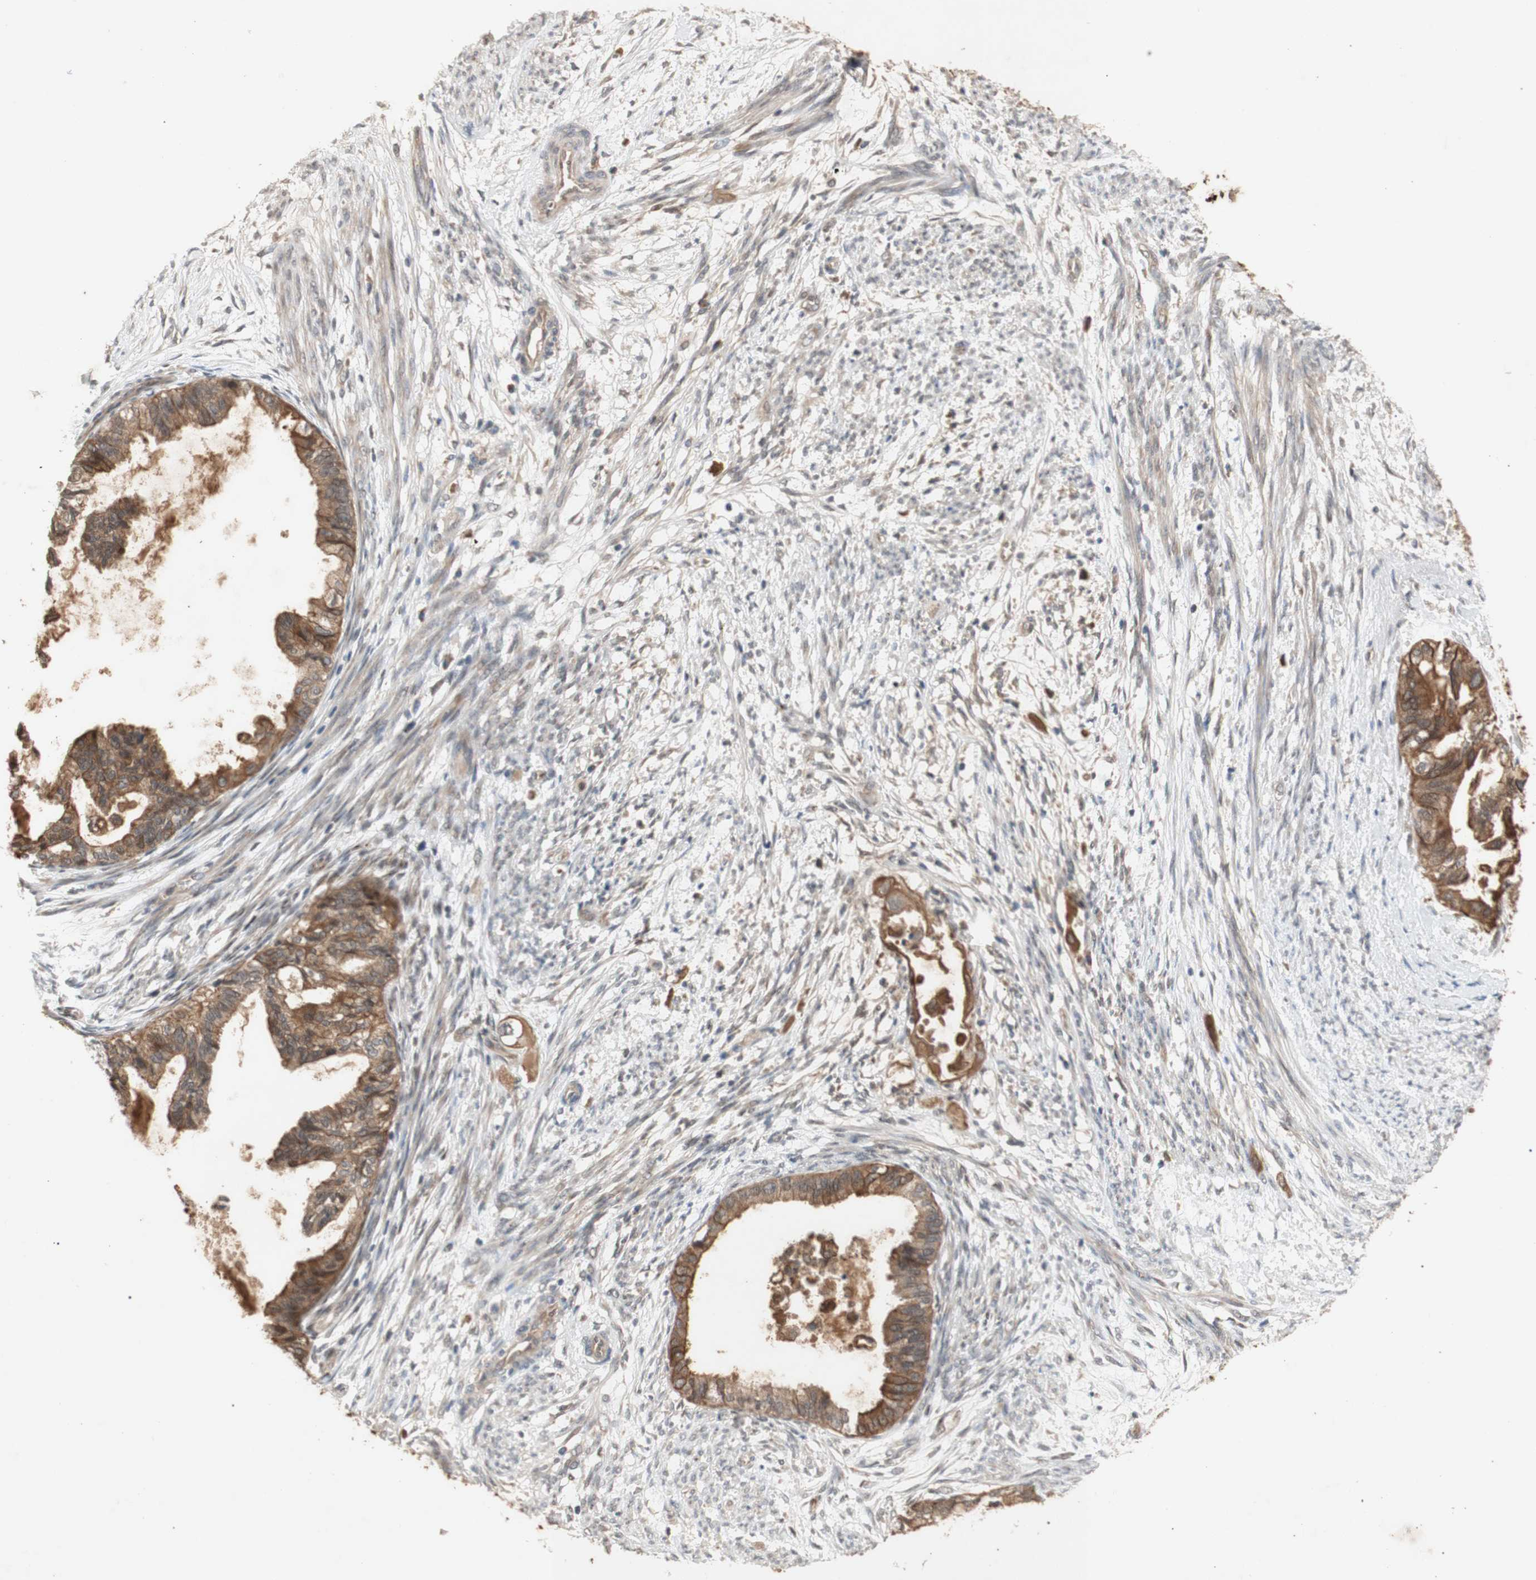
{"staining": {"intensity": "moderate", "quantity": ">75%", "location": "cytoplasmic/membranous"}, "tissue": "cervical cancer", "cell_type": "Tumor cells", "image_type": "cancer", "snomed": [{"axis": "morphology", "description": "Normal tissue, NOS"}, {"axis": "morphology", "description": "Adenocarcinoma, NOS"}, {"axis": "topography", "description": "Cervix"}, {"axis": "topography", "description": "Endometrium"}], "caption": "This histopathology image reveals cervical adenocarcinoma stained with immunohistochemistry to label a protein in brown. The cytoplasmic/membranous of tumor cells show moderate positivity for the protein. Nuclei are counter-stained blue.", "gene": "PKN1", "patient": {"sex": "female", "age": 86}}